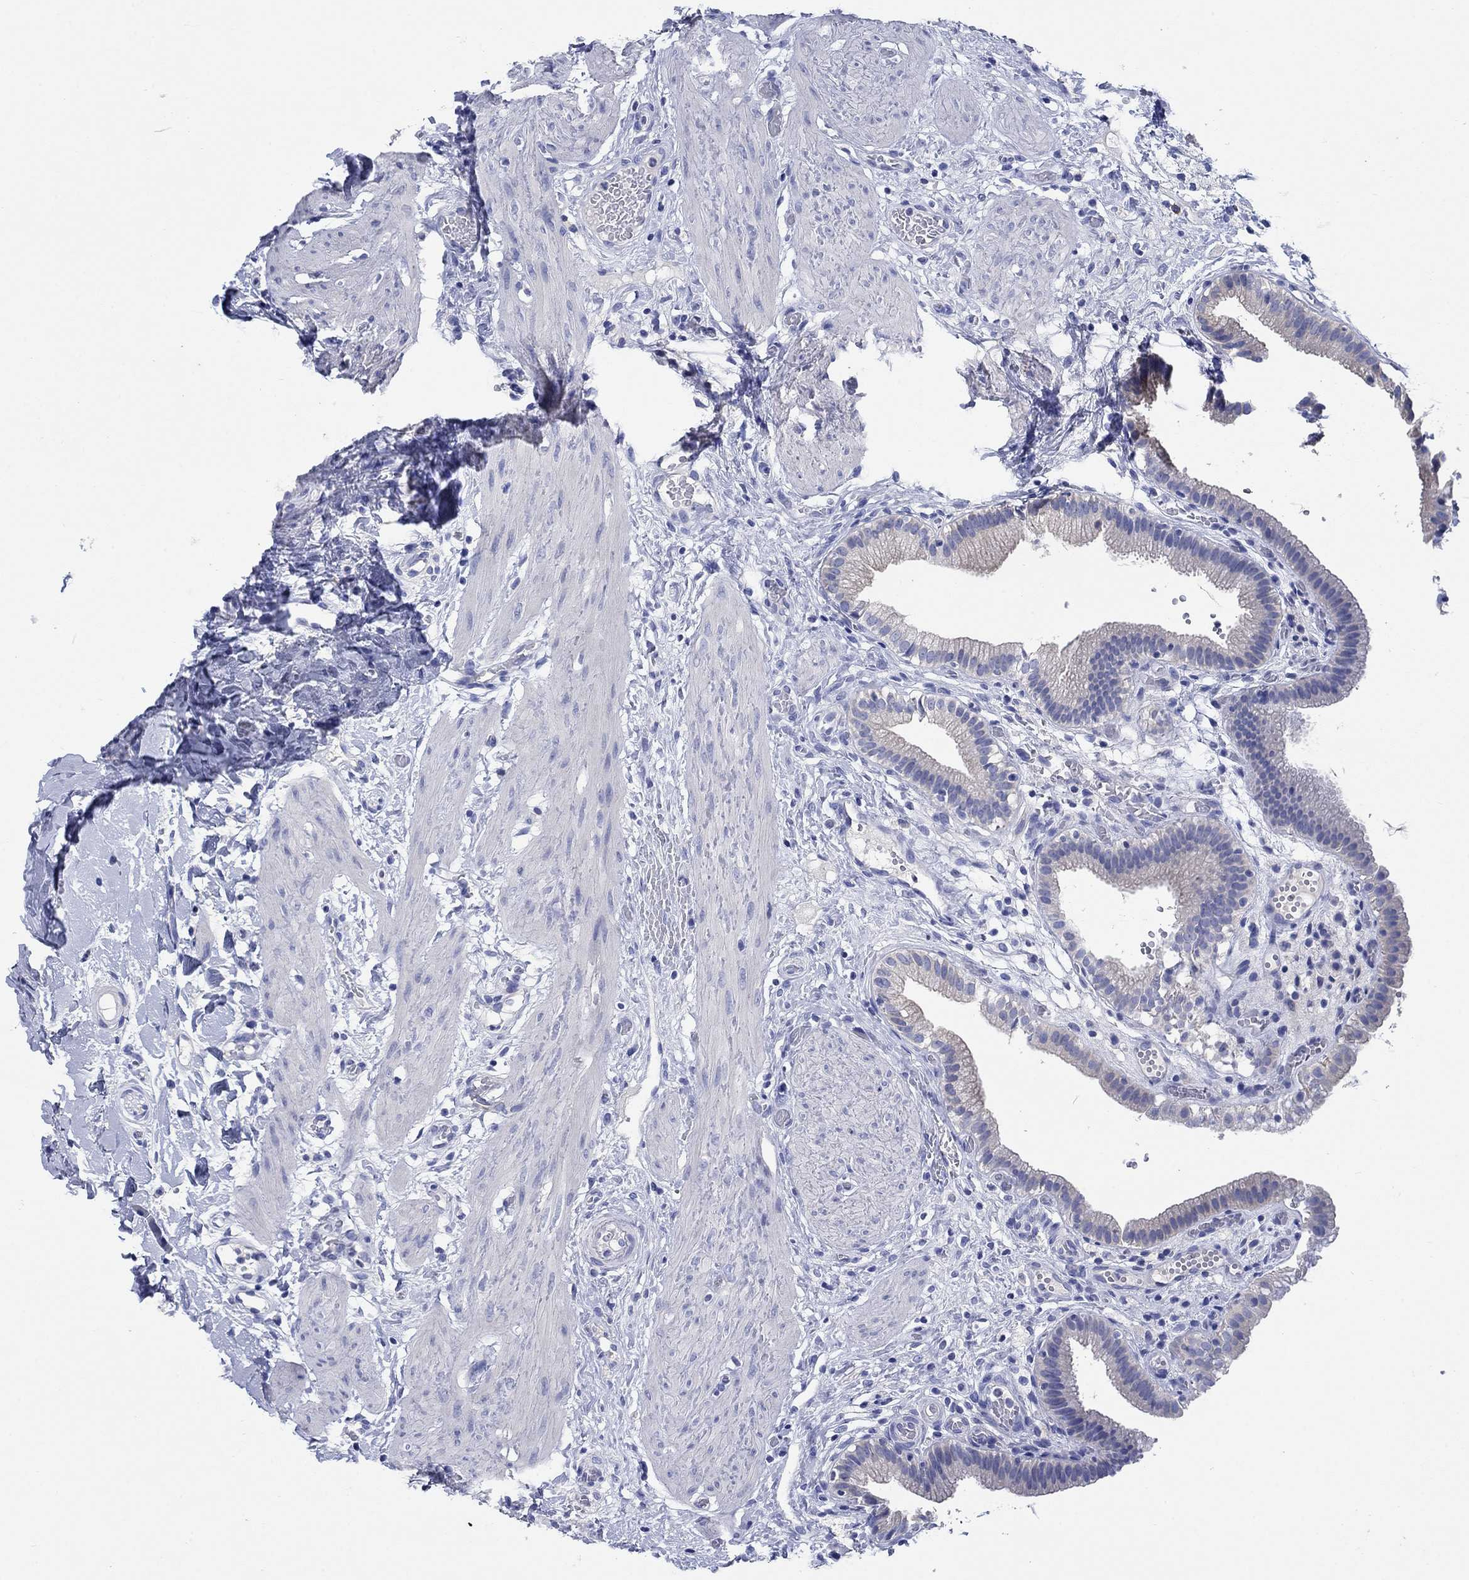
{"staining": {"intensity": "negative", "quantity": "none", "location": "none"}, "tissue": "gallbladder", "cell_type": "Glandular cells", "image_type": "normal", "snomed": [{"axis": "morphology", "description": "Normal tissue, NOS"}, {"axis": "topography", "description": "Gallbladder"}], "caption": "High magnification brightfield microscopy of normal gallbladder stained with DAB (brown) and counterstained with hematoxylin (blue): glandular cells show no significant positivity.", "gene": "ENSG00000251537", "patient": {"sex": "female", "age": 24}}